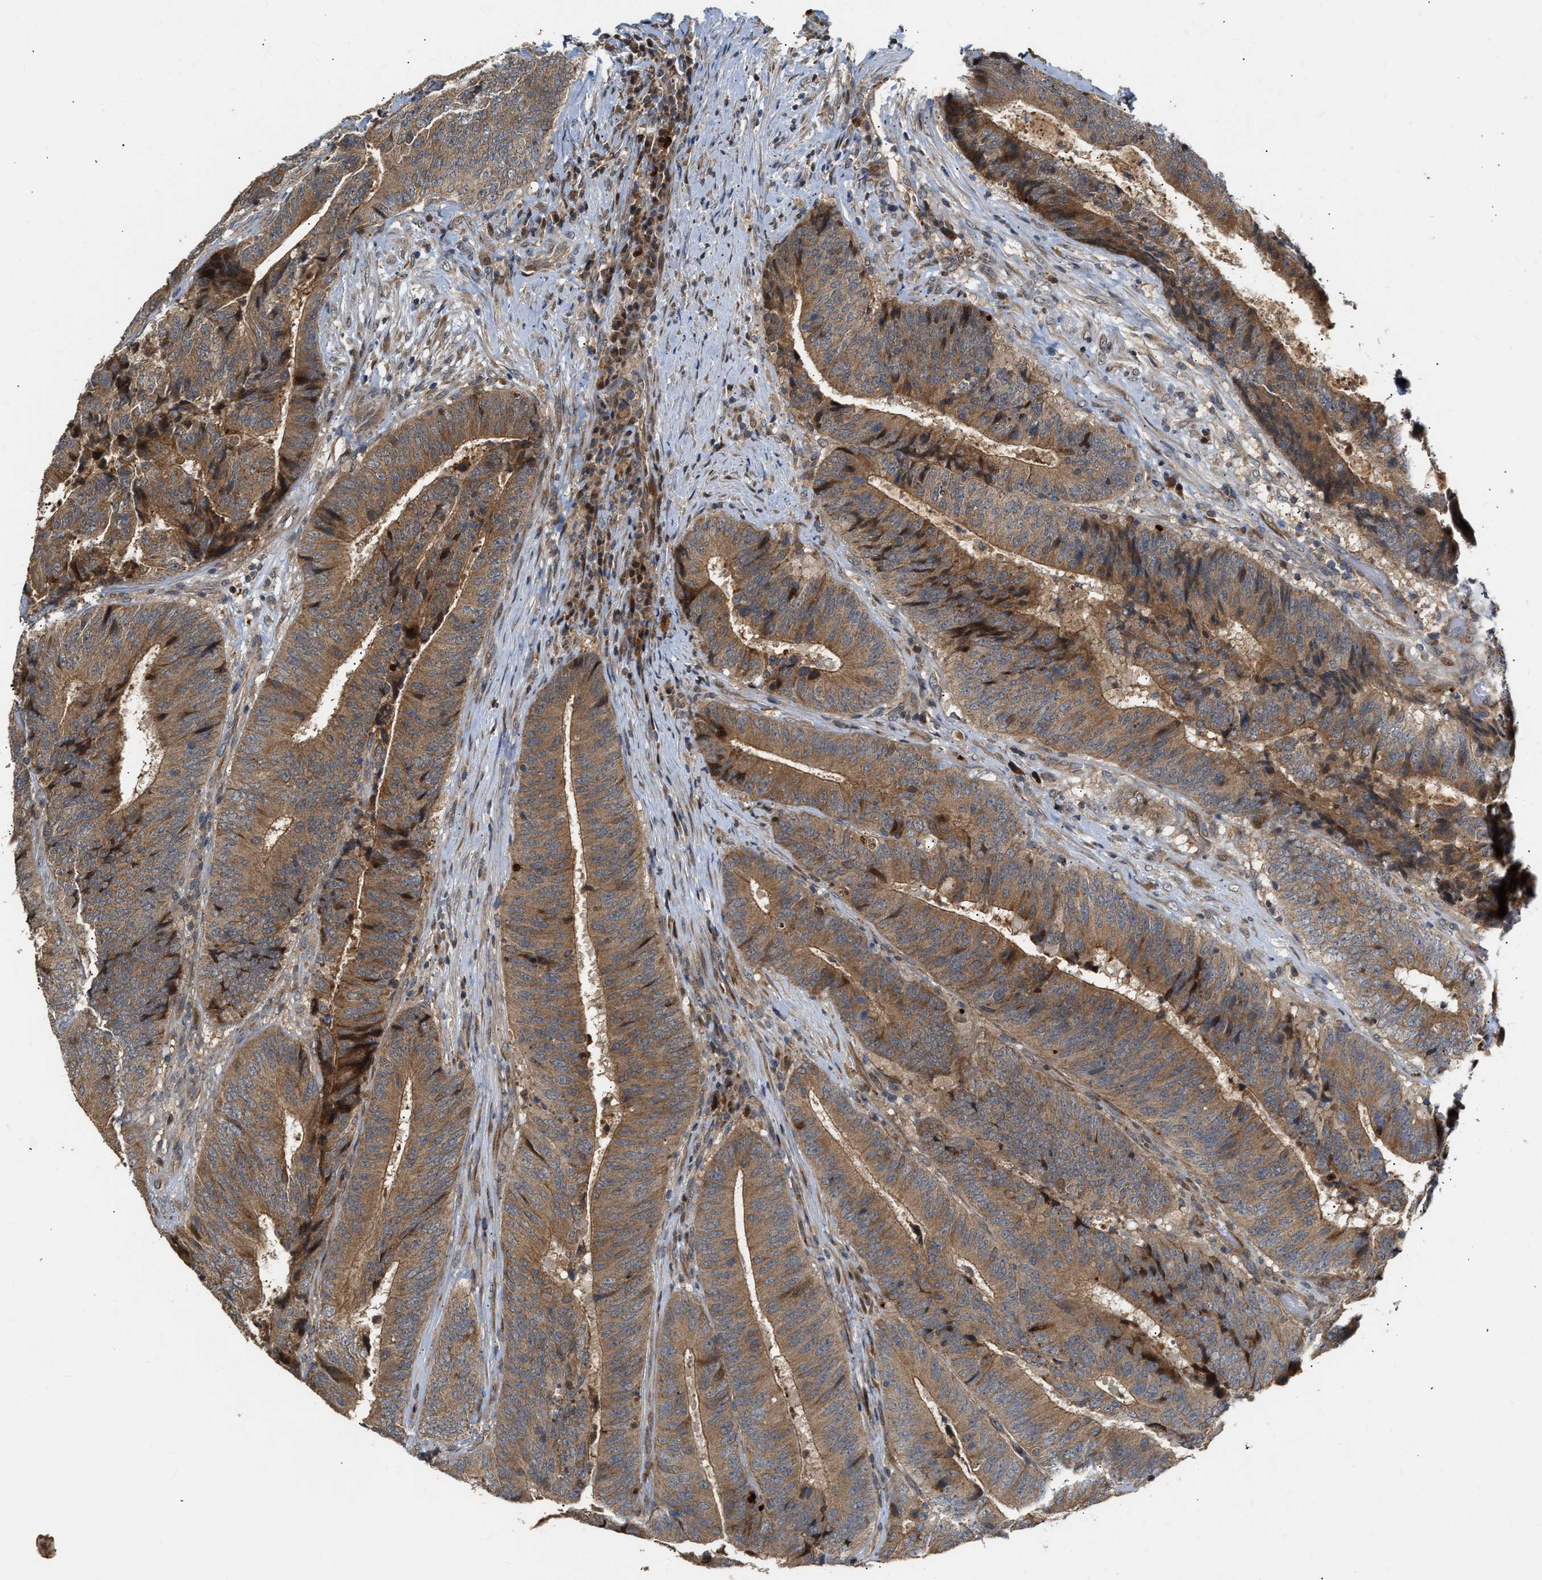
{"staining": {"intensity": "moderate", "quantity": ">75%", "location": "cytoplasmic/membranous"}, "tissue": "colorectal cancer", "cell_type": "Tumor cells", "image_type": "cancer", "snomed": [{"axis": "morphology", "description": "Adenocarcinoma, NOS"}, {"axis": "topography", "description": "Rectum"}], "caption": "Colorectal adenocarcinoma stained with a protein marker shows moderate staining in tumor cells.", "gene": "EXTL2", "patient": {"sex": "male", "age": 72}}